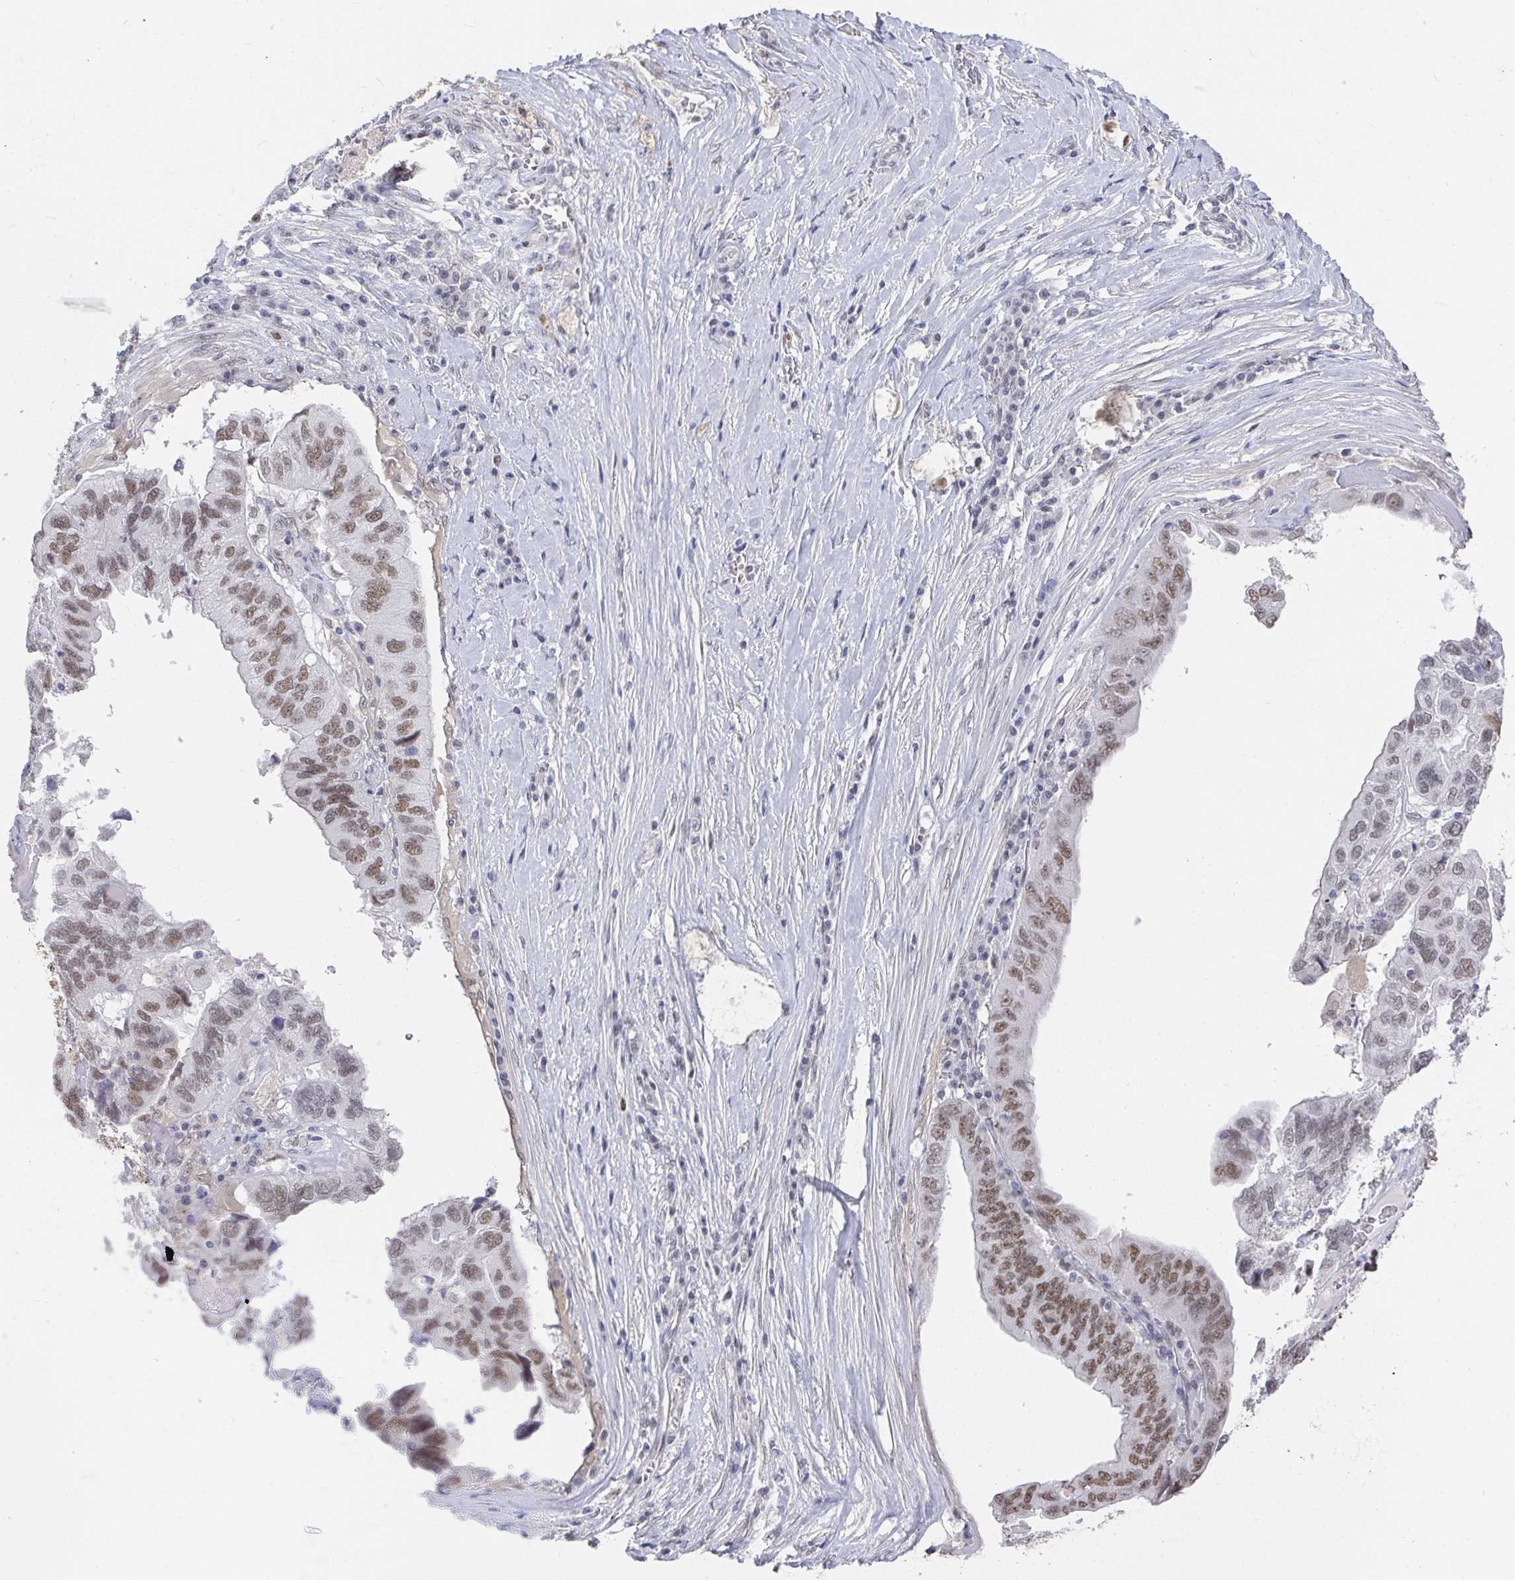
{"staining": {"intensity": "moderate", "quantity": ">75%", "location": "nuclear"}, "tissue": "ovarian cancer", "cell_type": "Tumor cells", "image_type": "cancer", "snomed": [{"axis": "morphology", "description": "Cystadenocarcinoma, serous, NOS"}, {"axis": "topography", "description": "Ovary"}], "caption": "Immunohistochemical staining of serous cystadenocarcinoma (ovarian) exhibits medium levels of moderate nuclear protein positivity in about >75% of tumor cells.", "gene": "RCOR1", "patient": {"sex": "female", "age": 79}}